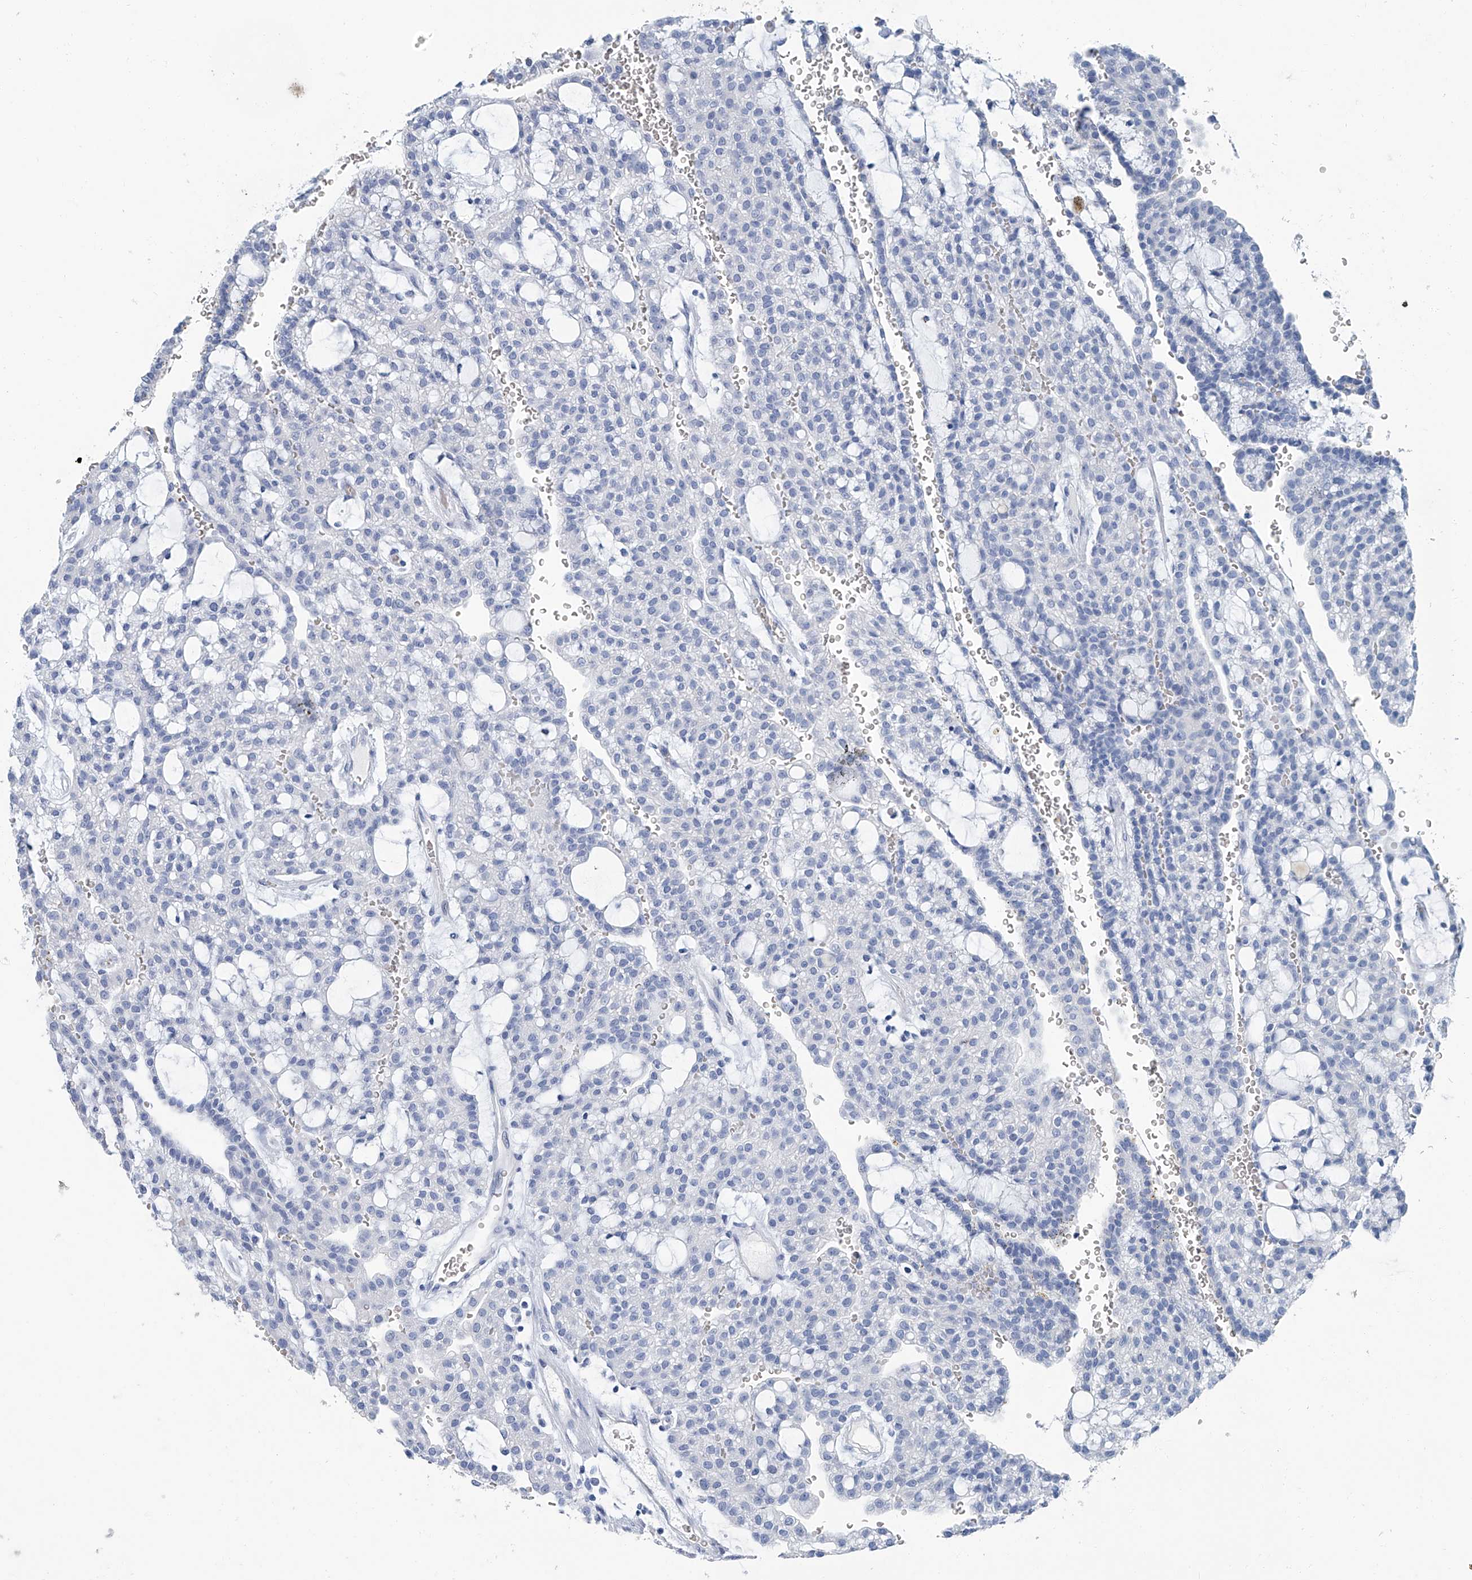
{"staining": {"intensity": "negative", "quantity": "none", "location": "none"}, "tissue": "renal cancer", "cell_type": "Tumor cells", "image_type": "cancer", "snomed": [{"axis": "morphology", "description": "Adenocarcinoma, NOS"}, {"axis": "topography", "description": "Kidney"}], "caption": "Human adenocarcinoma (renal) stained for a protein using immunohistochemistry demonstrates no expression in tumor cells.", "gene": "CYP2A7", "patient": {"sex": "male", "age": 63}}